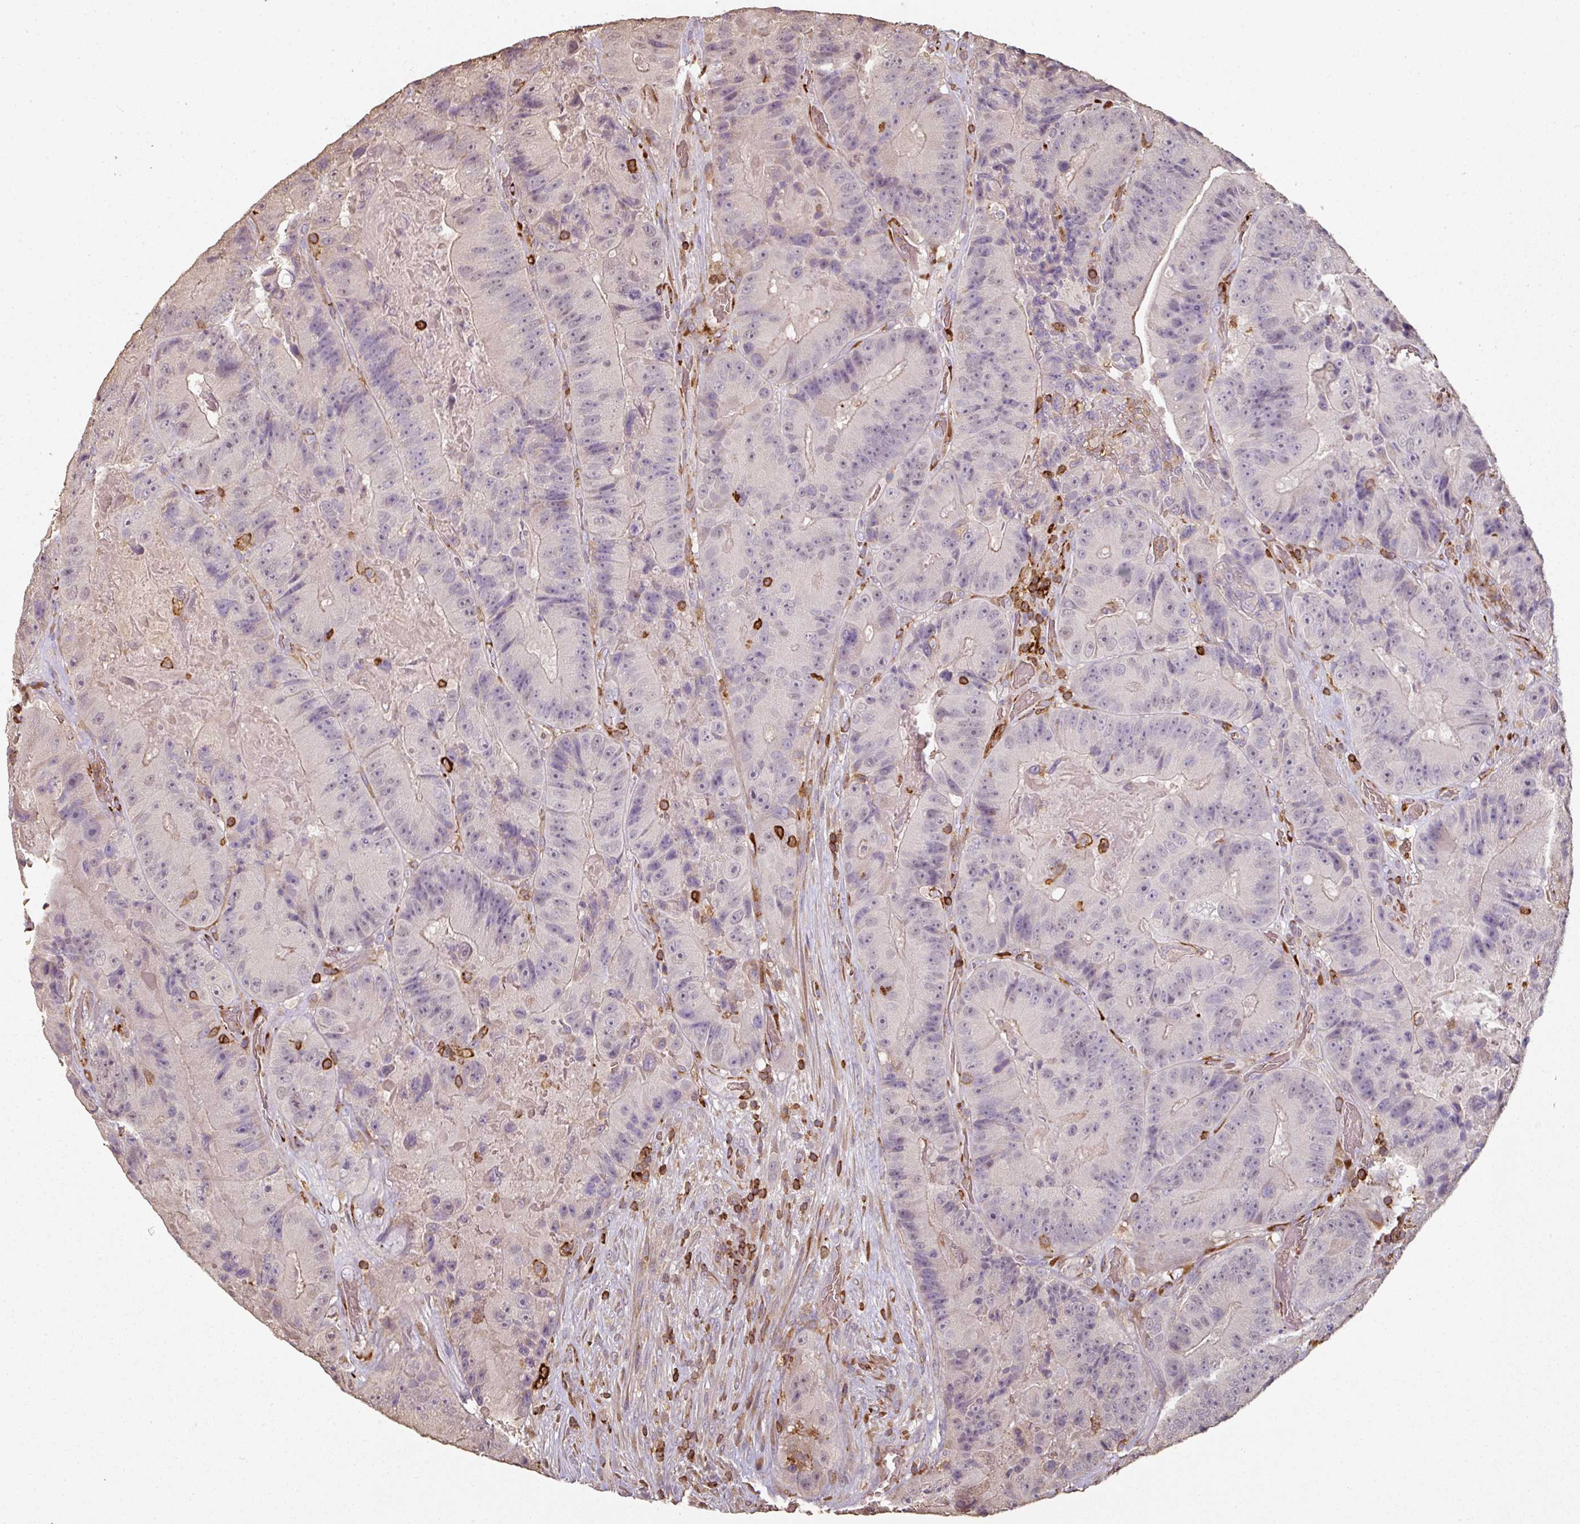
{"staining": {"intensity": "negative", "quantity": "none", "location": "none"}, "tissue": "colorectal cancer", "cell_type": "Tumor cells", "image_type": "cancer", "snomed": [{"axis": "morphology", "description": "Adenocarcinoma, NOS"}, {"axis": "topography", "description": "Colon"}], "caption": "High magnification brightfield microscopy of adenocarcinoma (colorectal) stained with DAB (3,3'-diaminobenzidine) (brown) and counterstained with hematoxylin (blue): tumor cells show no significant staining.", "gene": "OLFML2B", "patient": {"sex": "female", "age": 86}}